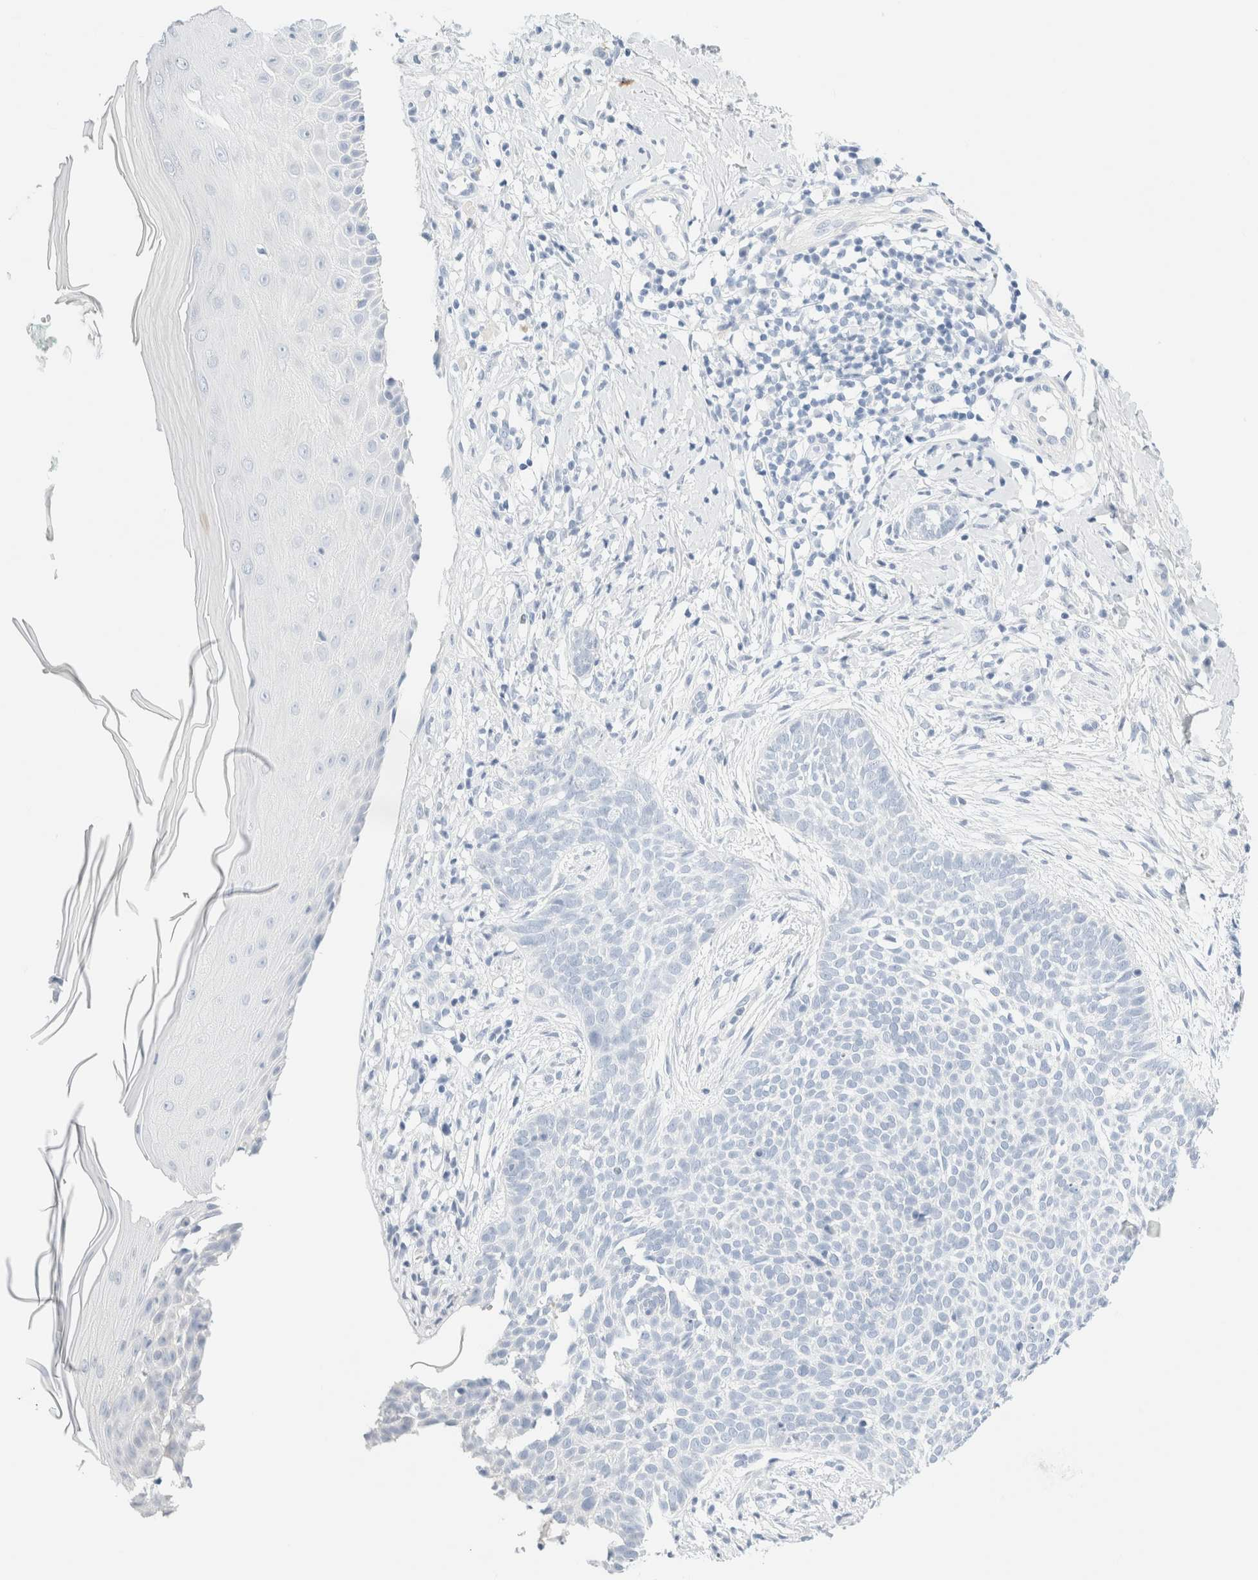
{"staining": {"intensity": "negative", "quantity": "none", "location": "none"}, "tissue": "skin cancer", "cell_type": "Tumor cells", "image_type": "cancer", "snomed": [{"axis": "morphology", "description": "Normal tissue, NOS"}, {"axis": "morphology", "description": "Basal cell carcinoma"}, {"axis": "topography", "description": "Skin"}], "caption": "This histopathology image is of skin cancer (basal cell carcinoma) stained with immunohistochemistry to label a protein in brown with the nuclei are counter-stained blue. There is no expression in tumor cells.", "gene": "DPYS", "patient": {"sex": "male", "age": 67}}